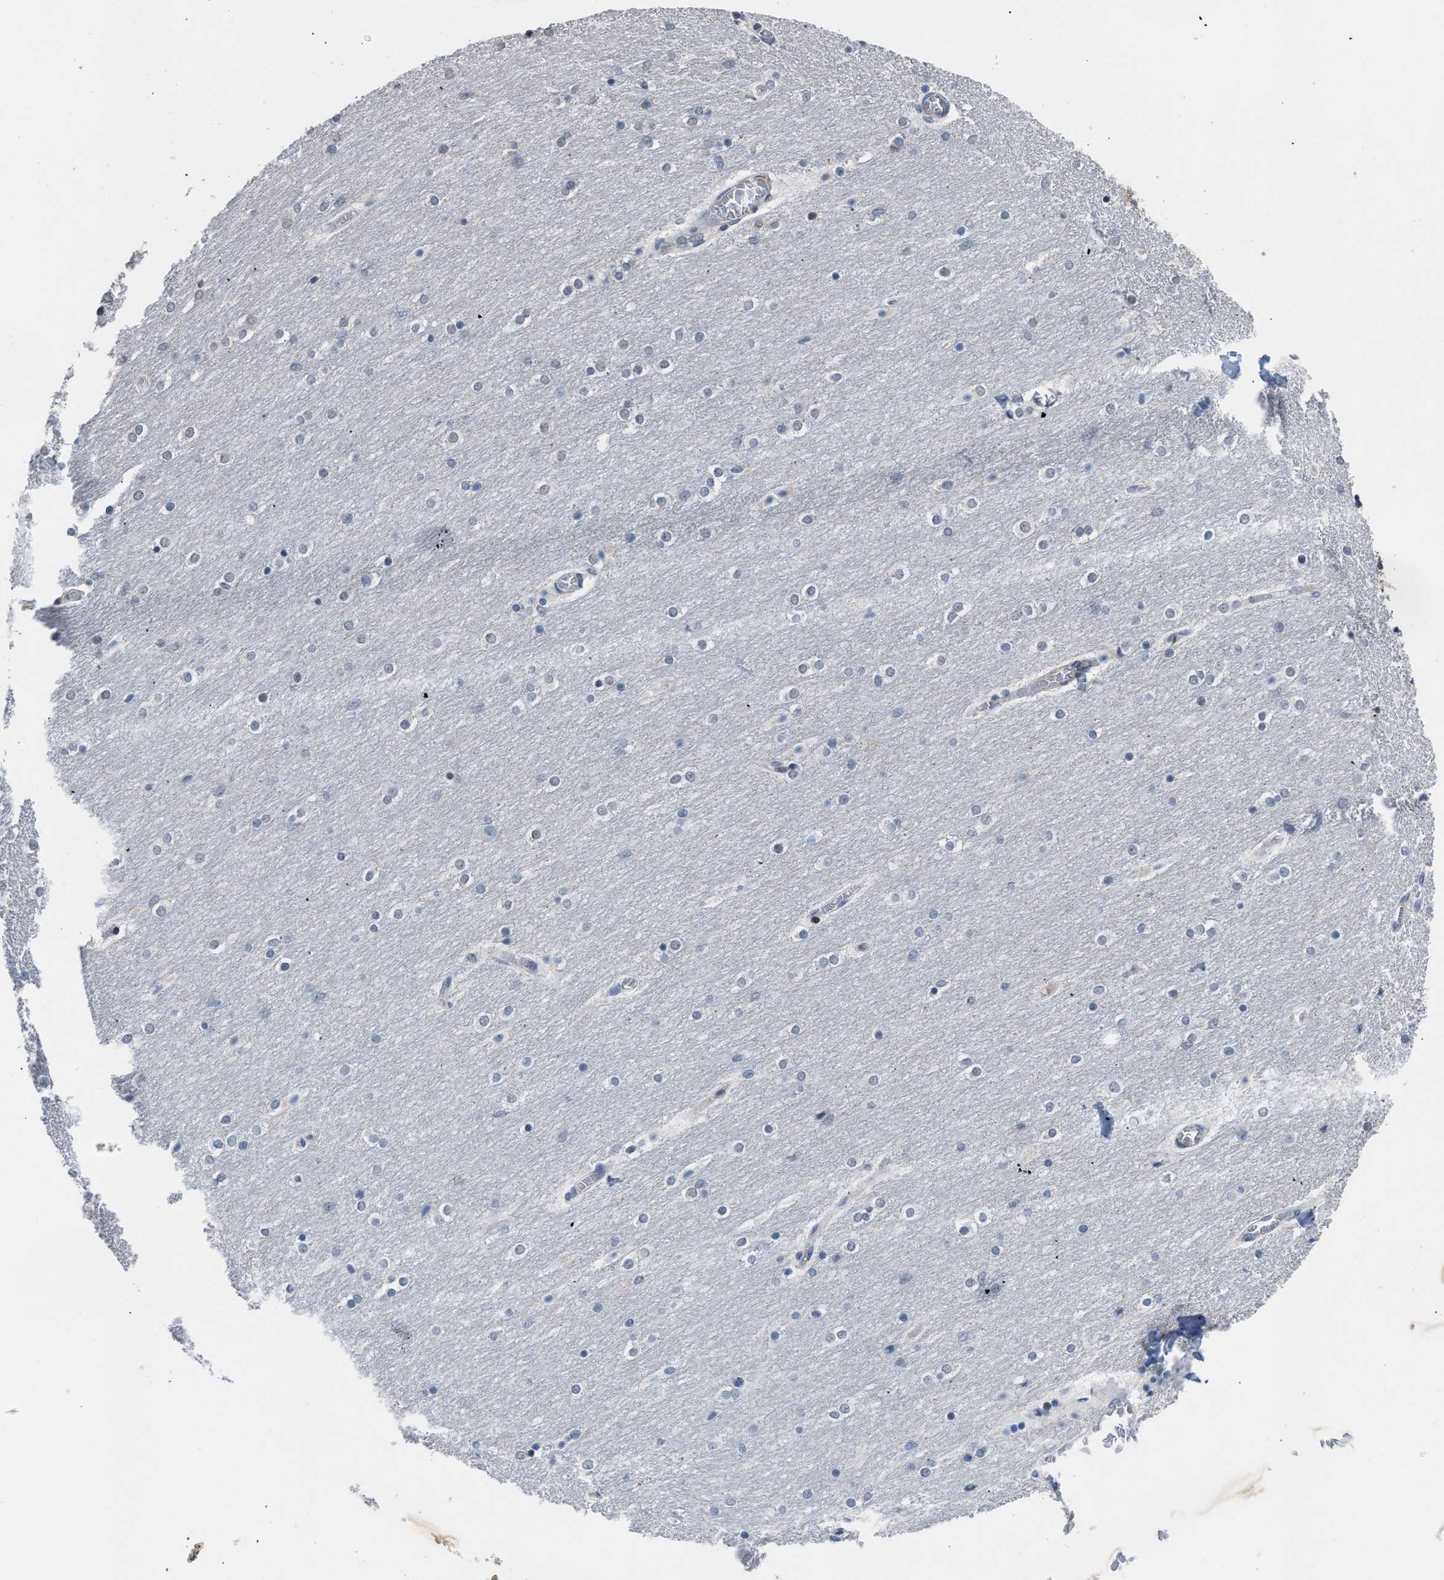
{"staining": {"intensity": "moderate", "quantity": "25%-75%", "location": "cytoplasmic/membranous"}, "tissue": "cerebellum", "cell_type": "Cells in granular layer", "image_type": "normal", "snomed": [{"axis": "morphology", "description": "Normal tissue, NOS"}, {"axis": "topography", "description": "Cerebellum"}], "caption": "Approximately 25%-75% of cells in granular layer in normal cerebellum exhibit moderate cytoplasmic/membranous protein expression as visualized by brown immunohistochemical staining.", "gene": "SETDB1", "patient": {"sex": "female", "age": 54}}